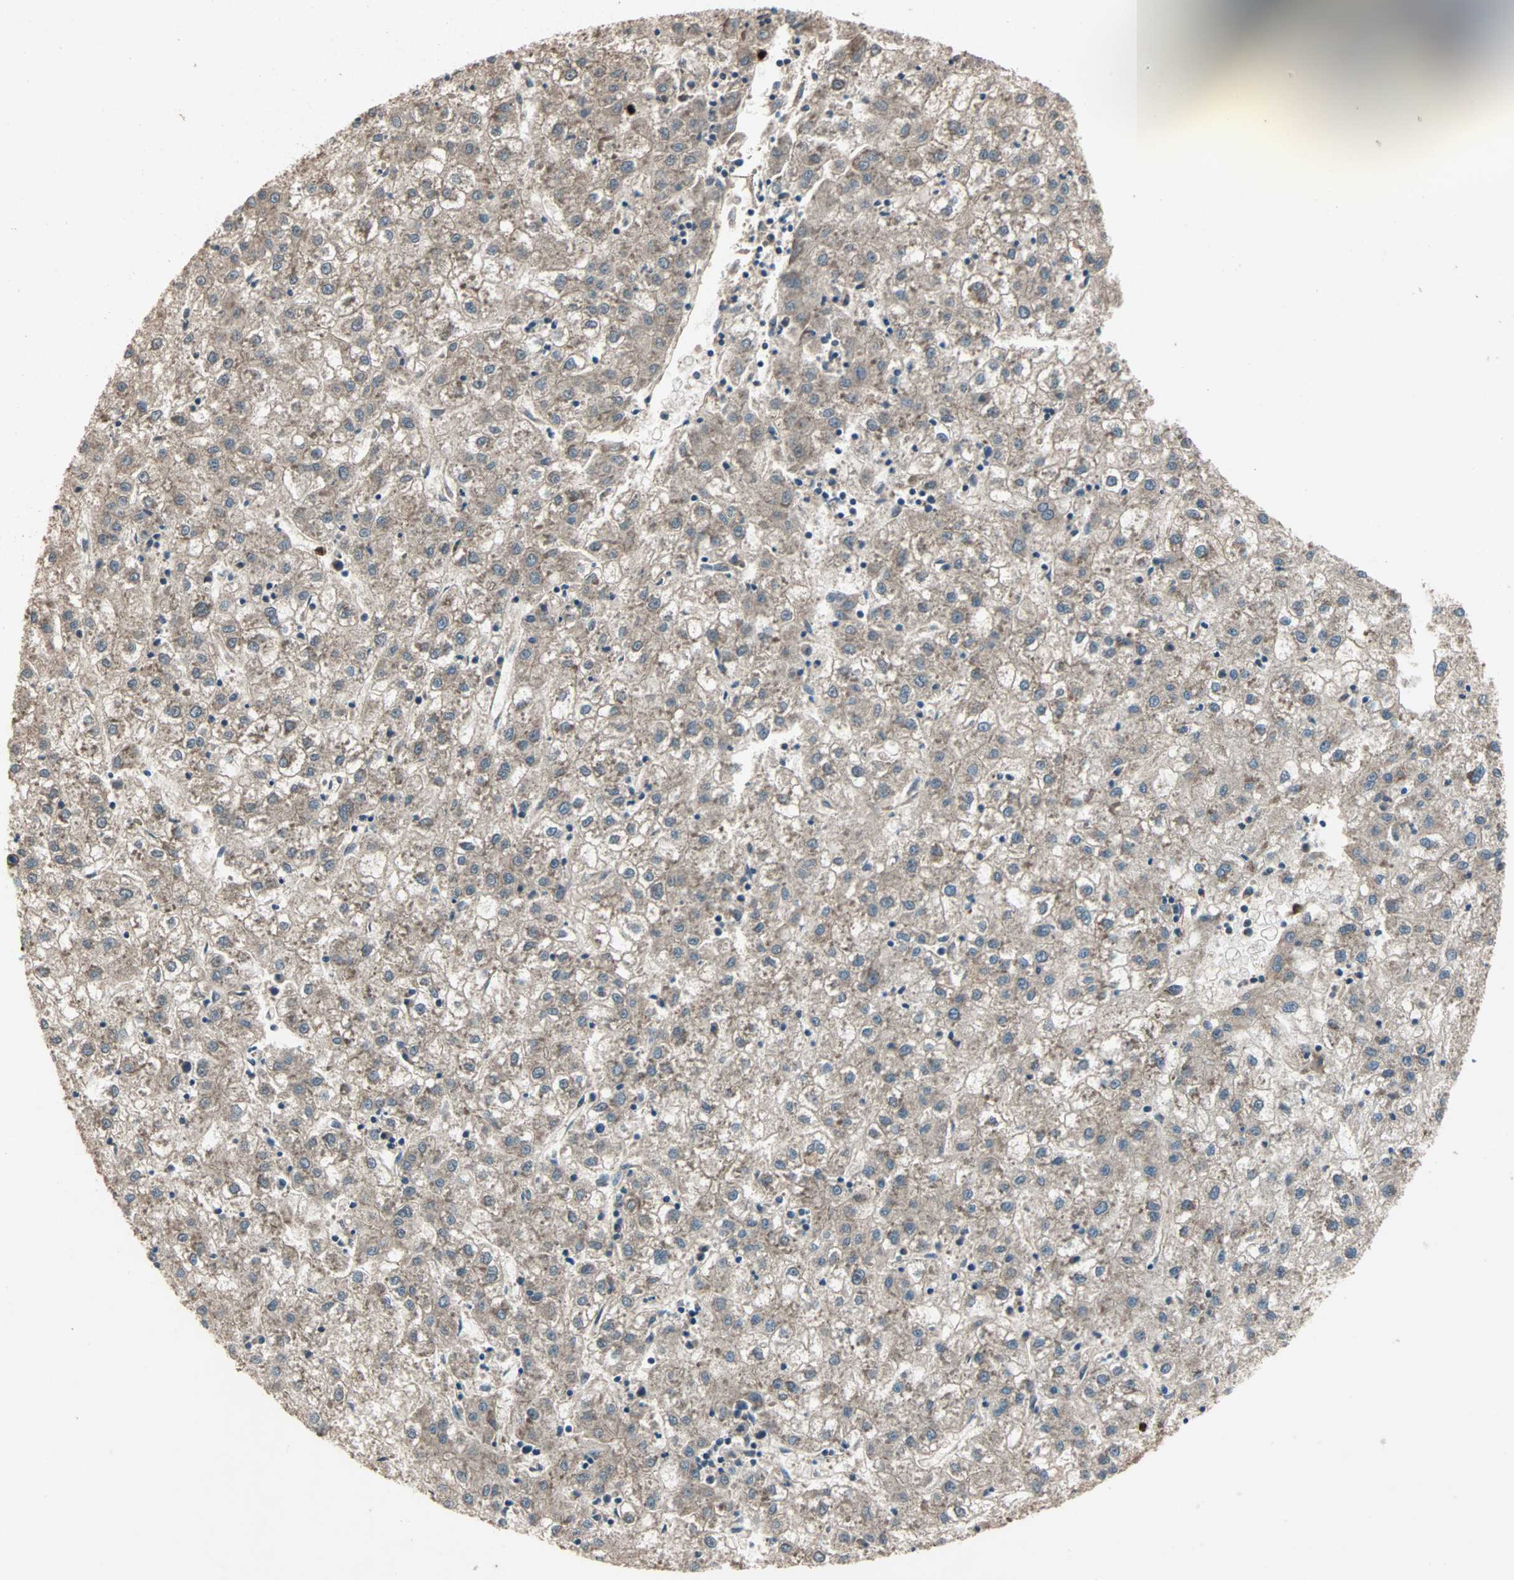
{"staining": {"intensity": "moderate", "quantity": ">75%", "location": "cytoplasmic/membranous"}, "tissue": "liver cancer", "cell_type": "Tumor cells", "image_type": "cancer", "snomed": [{"axis": "morphology", "description": "Carcinoma, Hepatocellular, NOS"}, {"axis": "topography", "description": "Liver"}], "caption": "A micrograph of human liver hepatocellular carcinoma stained for a protein displays moderate cytoplasmic/membranous brown staining in tumor cells. Using DAB (brown) and hematoxylin (blue) stains, captured at high magnification using brightfield microscopy.", "gene": "GCK", "patient": {"sex": "male", "age": 72}}